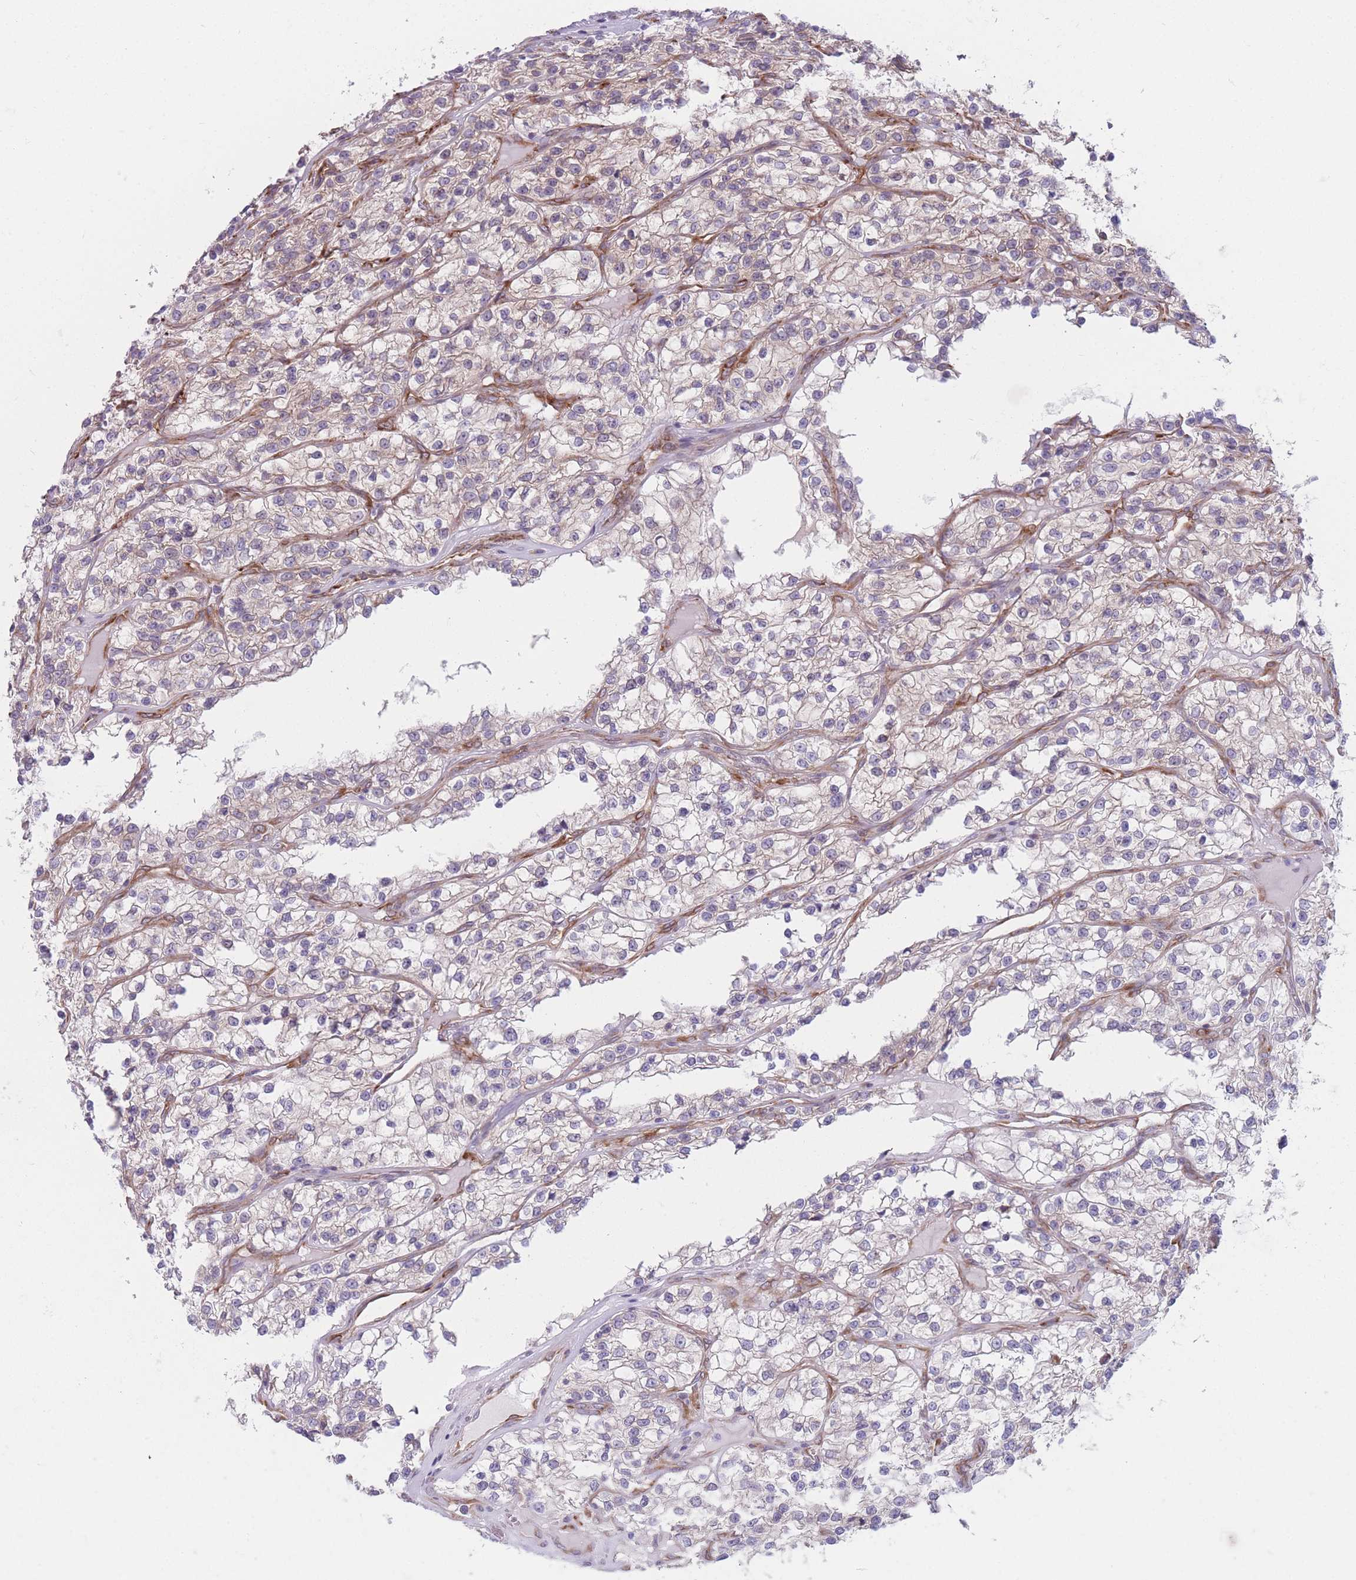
{"staining": {"intensity": "weak", "quantity": "<25%", "location": "cytoplasmic/membranous"}, "tissue": "renal cancer", "cell_type": "Tumor cells", "image_type": "cancer", "snomed": [{"axis": "morphology", "description": "Adenocarcinoma, NOS"}, {"axis": "topography", "description": "Kidney"}], "caption": "Immunohistochemistry of renal adenocarcinoma demonstrates no positivity in tumor cells.", "gene": "AK9", "patient": {"sex": "female", "age": 57}}